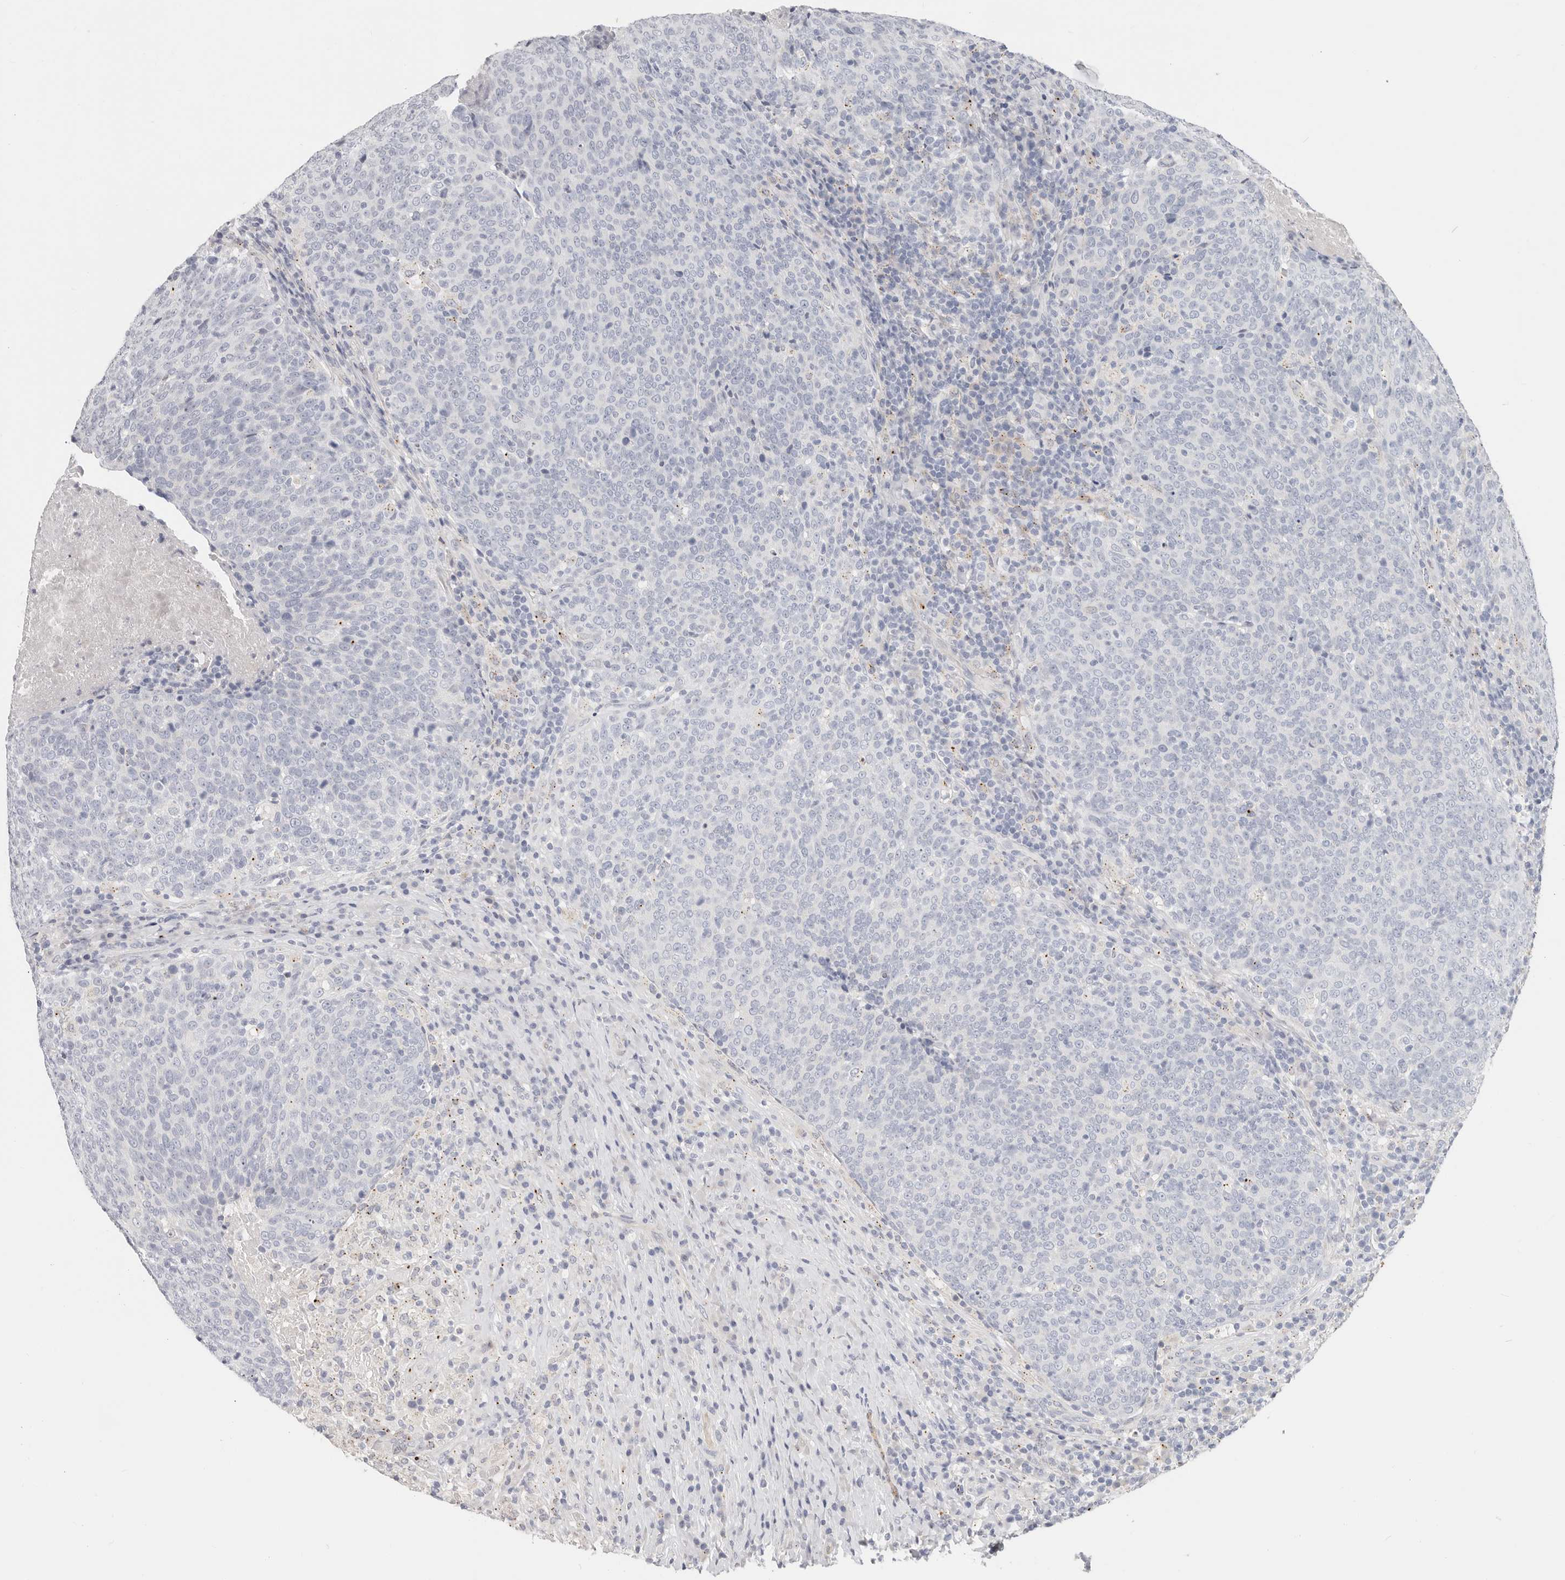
{"staining": {"intensity": "negative", "quantity": "none", "location": "none"}, "tissue": "head and neck cancer", "cell_type": "Tumor cells", "image_type": "cancer", "snomed": [{"axis": "morphology", "description": "Squamous cell carcinoma, NOS"}, {"axis": "morphology", "description": "Squamous cell carcinoma, metastatic, NOS"}, {"axis": "topography", "description": "Lymph node"}, {"axis": "topography", "description": "Head-Neck"}], "caption": "A high-resolution histopathology image shows IHC staining of head and neck cancer (squamous cell carcinoma), which displays no significant positivity in tumor cells.", "gene": "ZRANB1", "patient": {"sex": "male", "age": 62}}